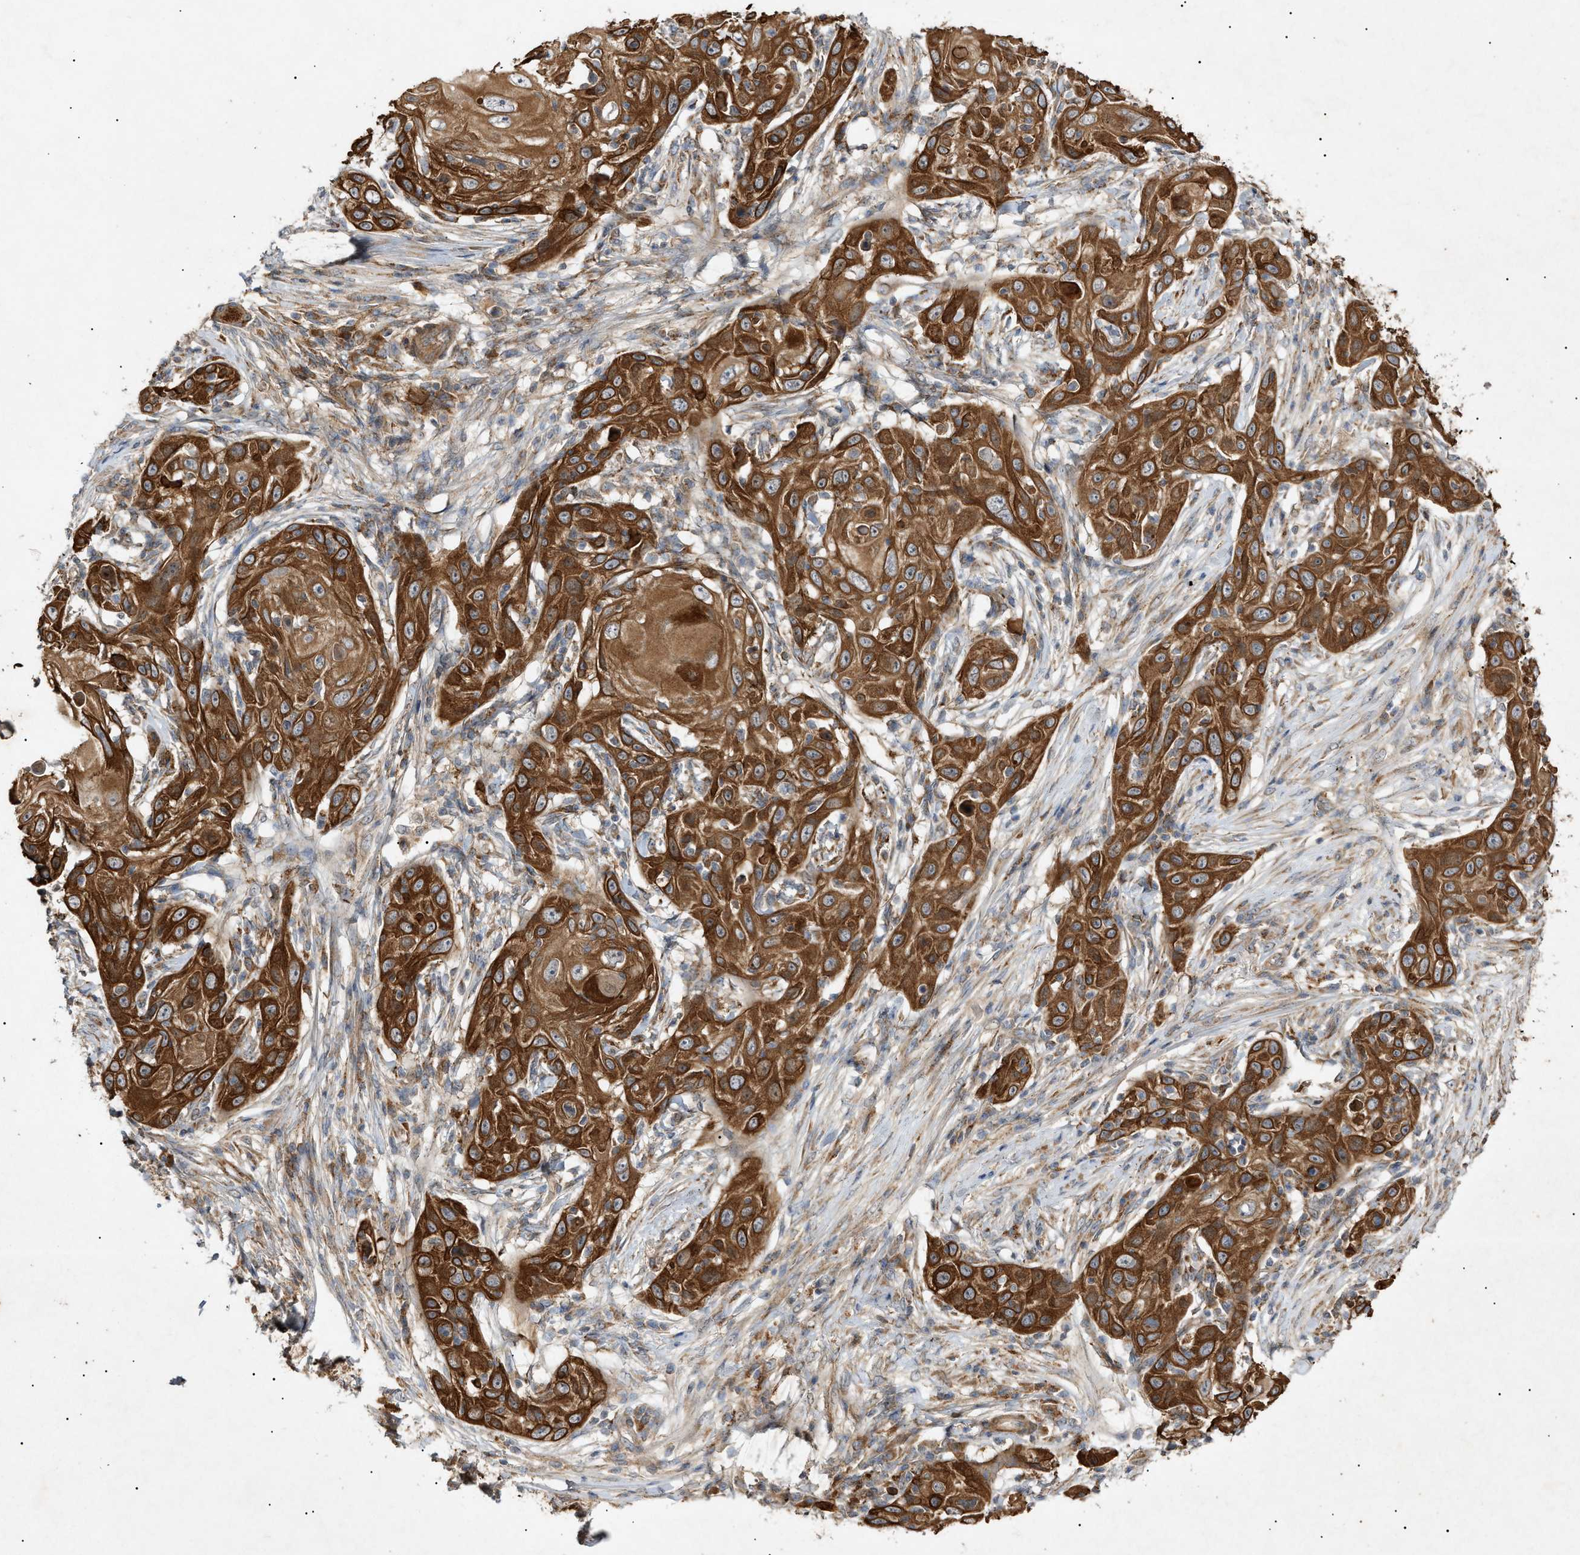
{"staining": {"intensity": "strong", "quantity": ">75%", "location": "cytoplasmic/membranous"}, "tissue": "skin cancer", "cell_type": "Tumor cells", "image_type": "cancer", "snomed": [{"axis": "morphology", "description": "Squamous cell carcinoma, NOS"}, {"axis": "topography", "description": "Skin"}], "caption": "An image of human skin squamous cell carcinoma stained for a protein demonstrates strong cytoplasmic/membranous brown staining in tumor cells.", "gene": "MTCH1", "patient": {"sex": "female", "age": 88}}